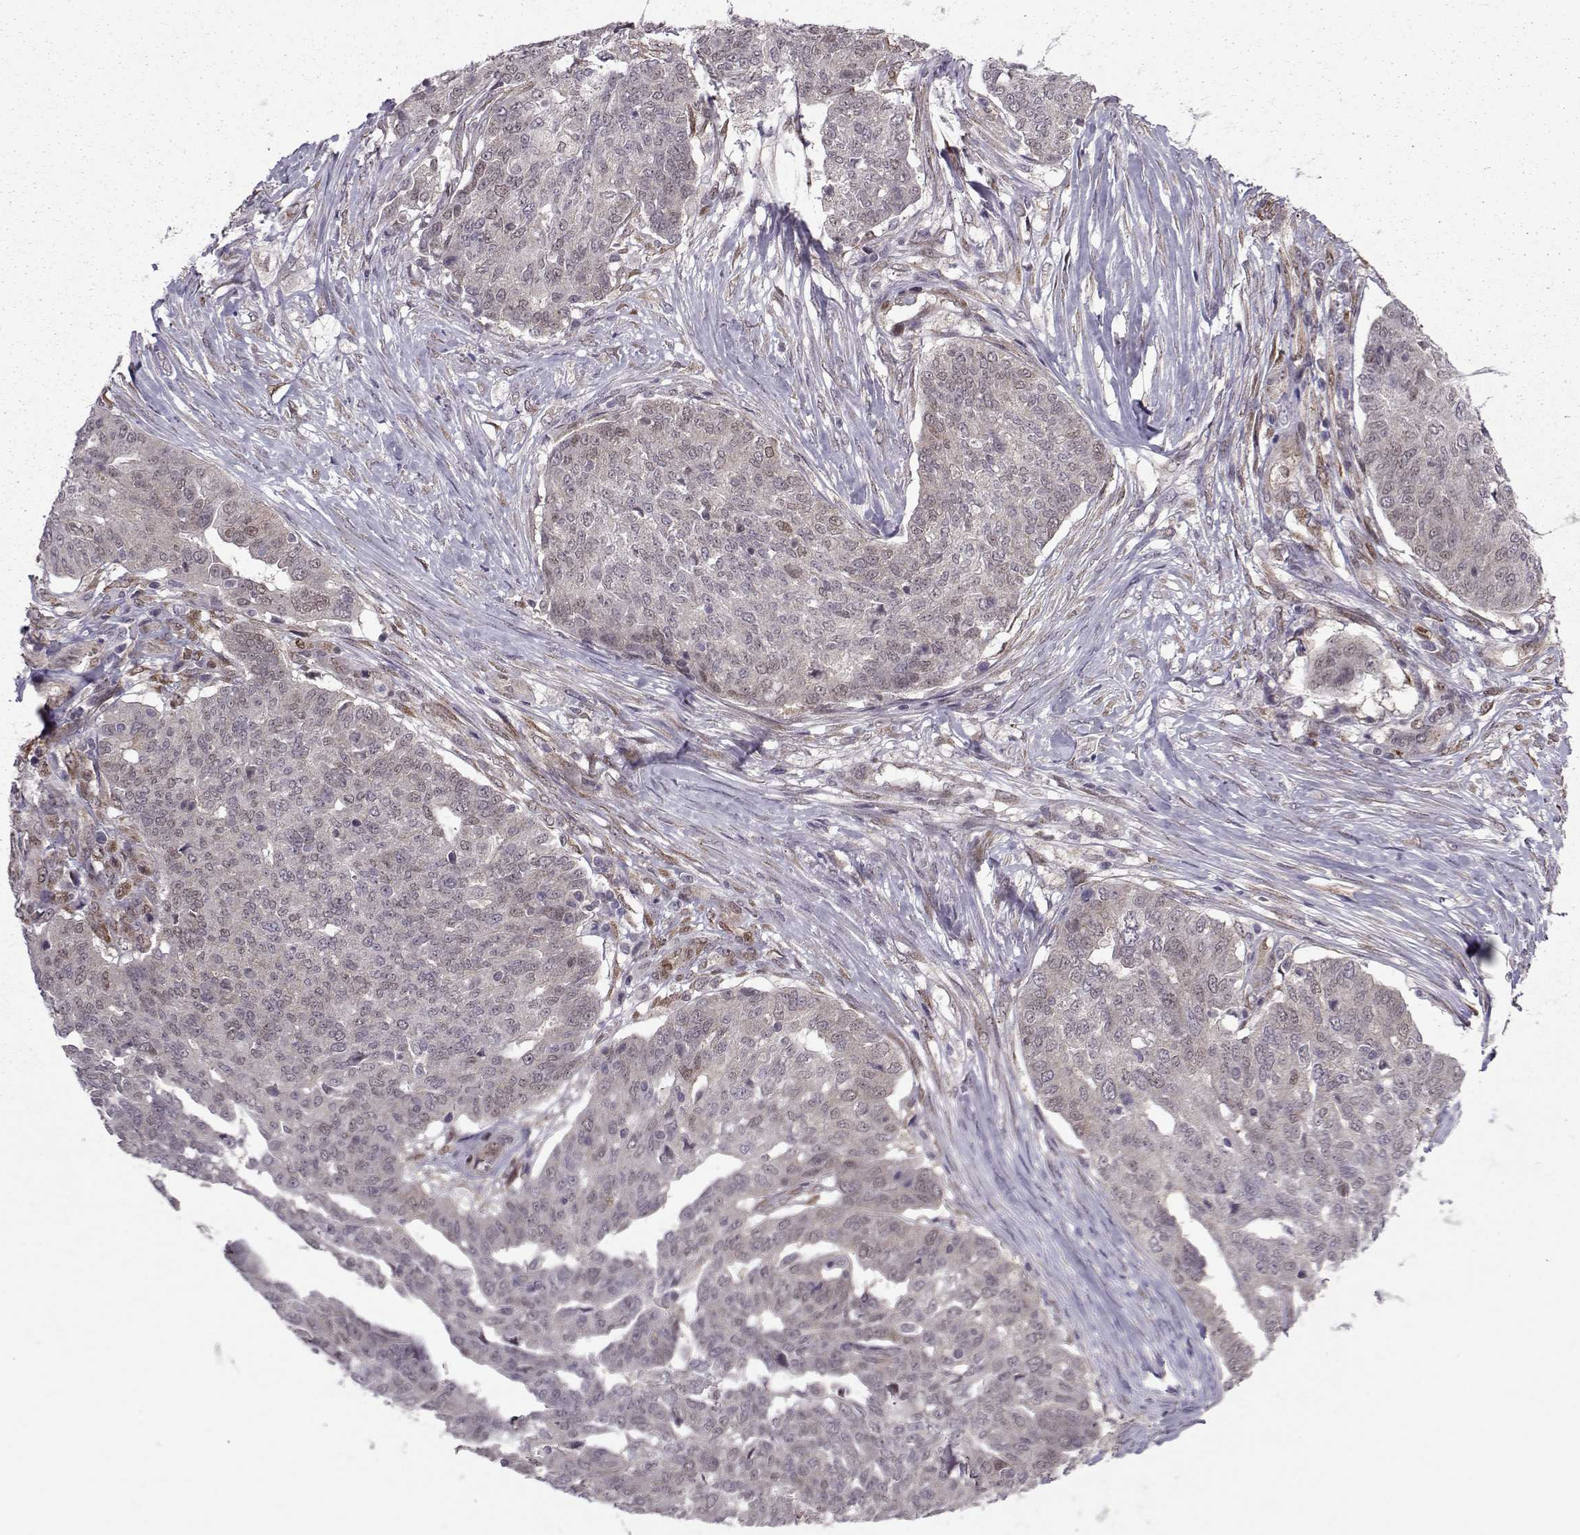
{"staining": {"intensity": "weak", "quantity": "<25%", "location": "nuclear"}, "tissue": "ovarian cancer", "cell_type": "Tumor cells", "image_type": "cancer", "snomed": [{"axis": "morphology", "description": "Cystadenocarcinoma, serous, NOS"}, {"axis": "topography", "description": "Ovary"}], "caption": "The histopathology image displays no staining of tumor cells in ovarian cancer (serous cystadenocarcinoma).", "gene": "CDK4", "patient": {"sex": "female", "age": 67}}